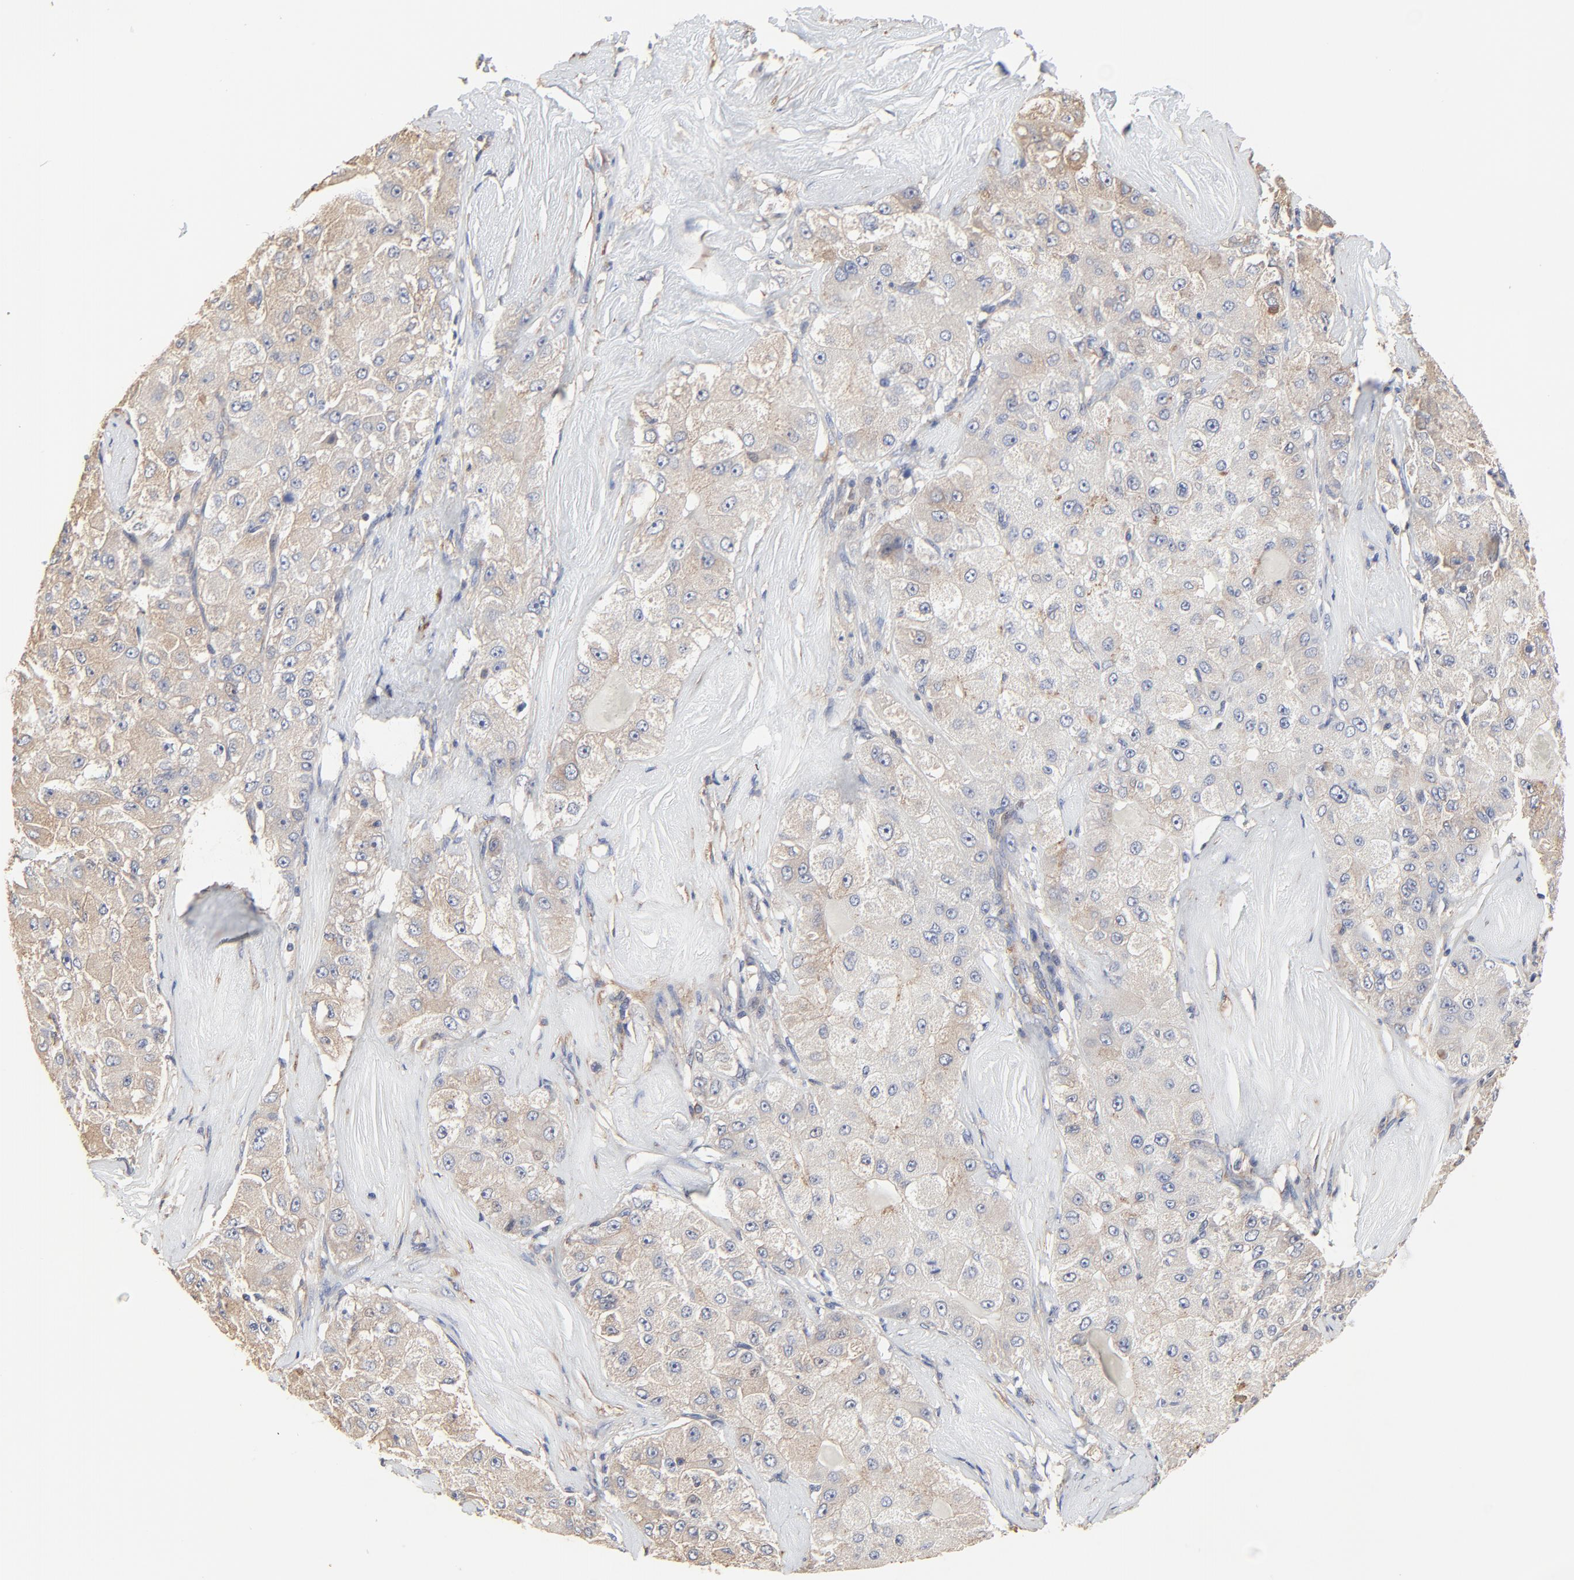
{"staining": {"intensity": "weak", "quantity": ">75%", "location": "cytoplasmic/membranous"}, "tissue": "liver cancer", "cell_type": "Tumor cells", "image_type": "cancer", "snomed": [{"axis": "morphology", "description": "Carcinoma, Hepatocellular, NOS"}, {"axis": "topography", "description": "Liver"}], "caption": "Liver cancer tissue demonstrates weak cytoplasmic/membranous staining in approximately >75% of tumor cells", "gene": "NXF3", "patient": {"sex": "male", "age": 80}}